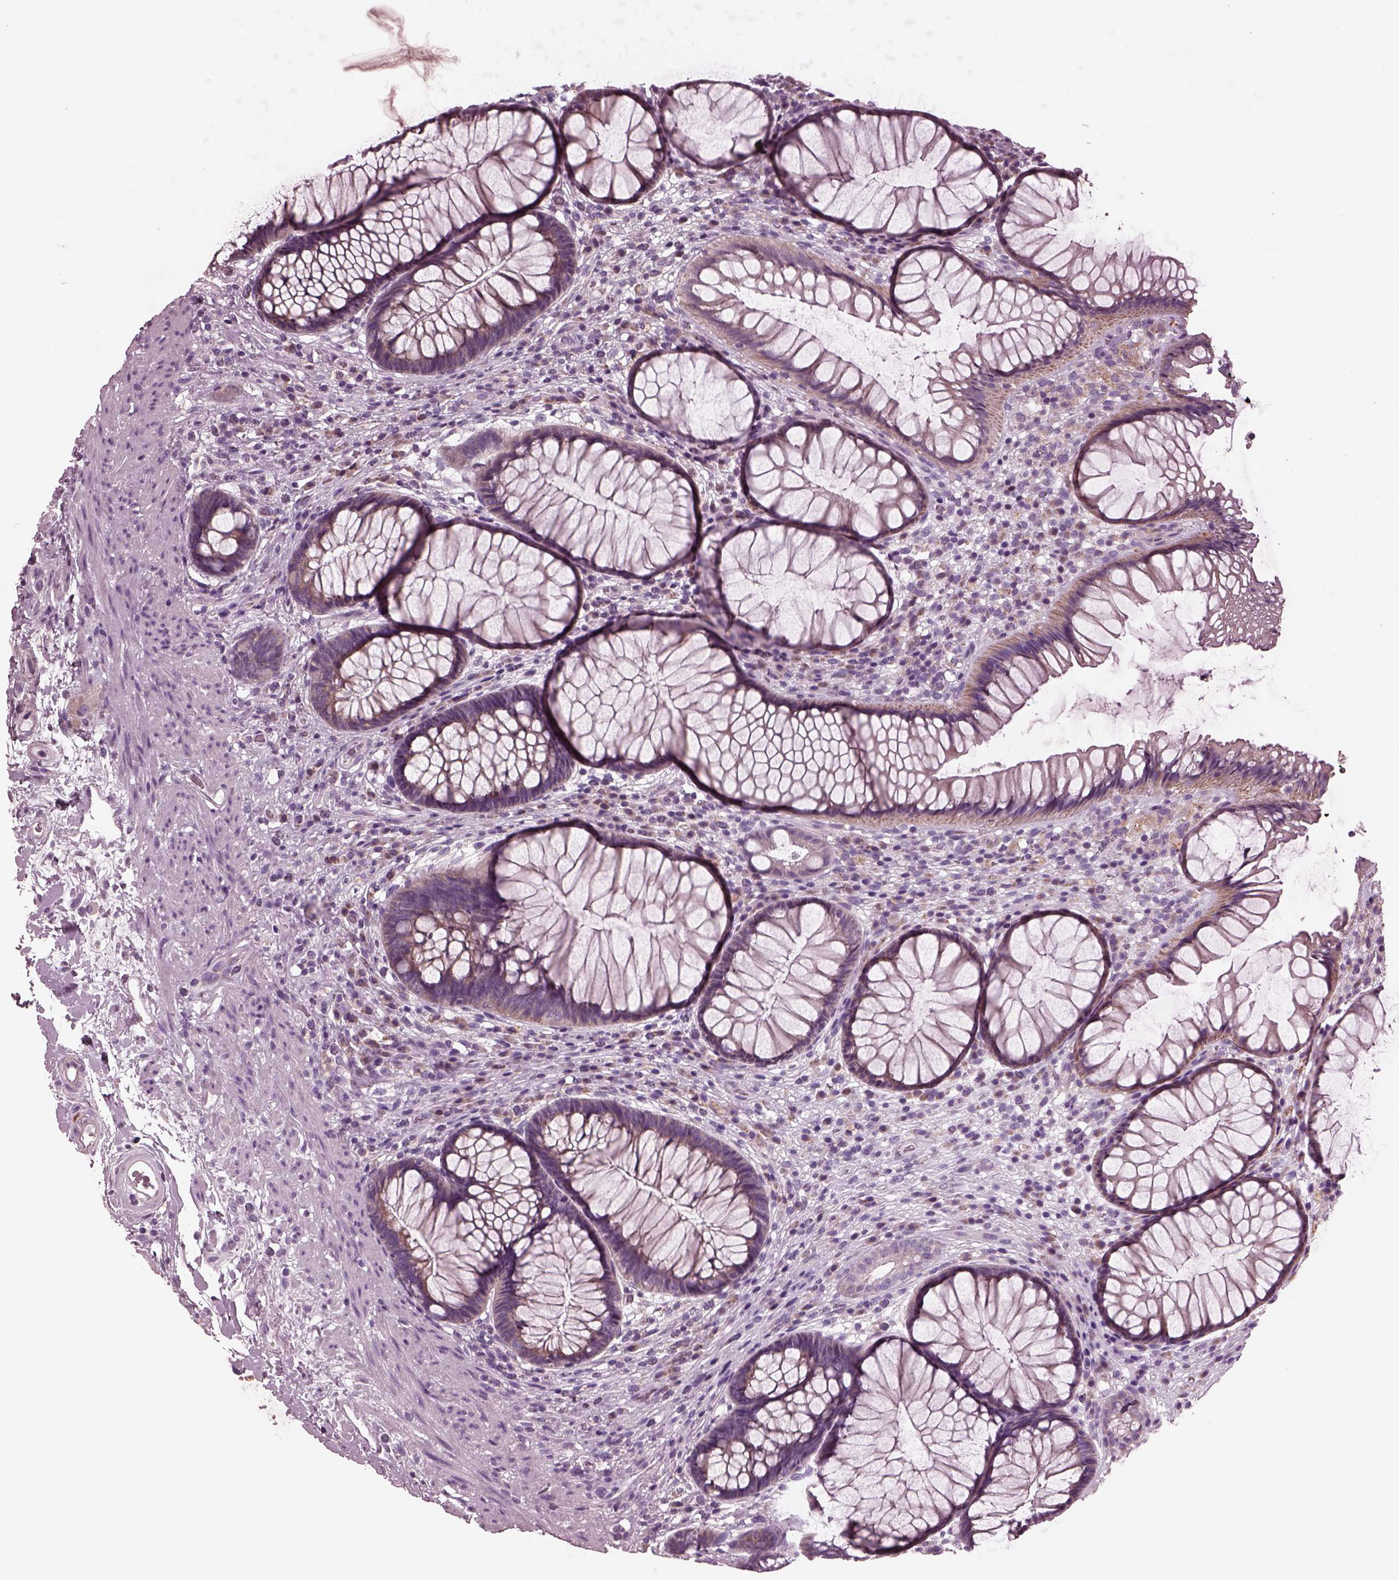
{"staining": {"intensity": "weak", "quantity": ">75%", "location": "cytoplasmic/membranous"}, "tissue": "rectum", "cell_type": "Glandular cells", "image_type": "normal", "snomed": [{"axis": "morphology", "description": "Normal tissue, NOS"}, {"axis": "topography", "description": "Smooth muscle"}, {"axis": "topography", "description": "Rectum"}], "caption": "Immunohistochemical staining of benign rectum displays low levels of weak cytoplasmic/membranous positivity in approximately >75% of glandular cells. The protein of interest is shown in brown color, while the nuclei are stained blue.", "gene": "AP4M1", "patient": {"sex": "male", "age": 53}}